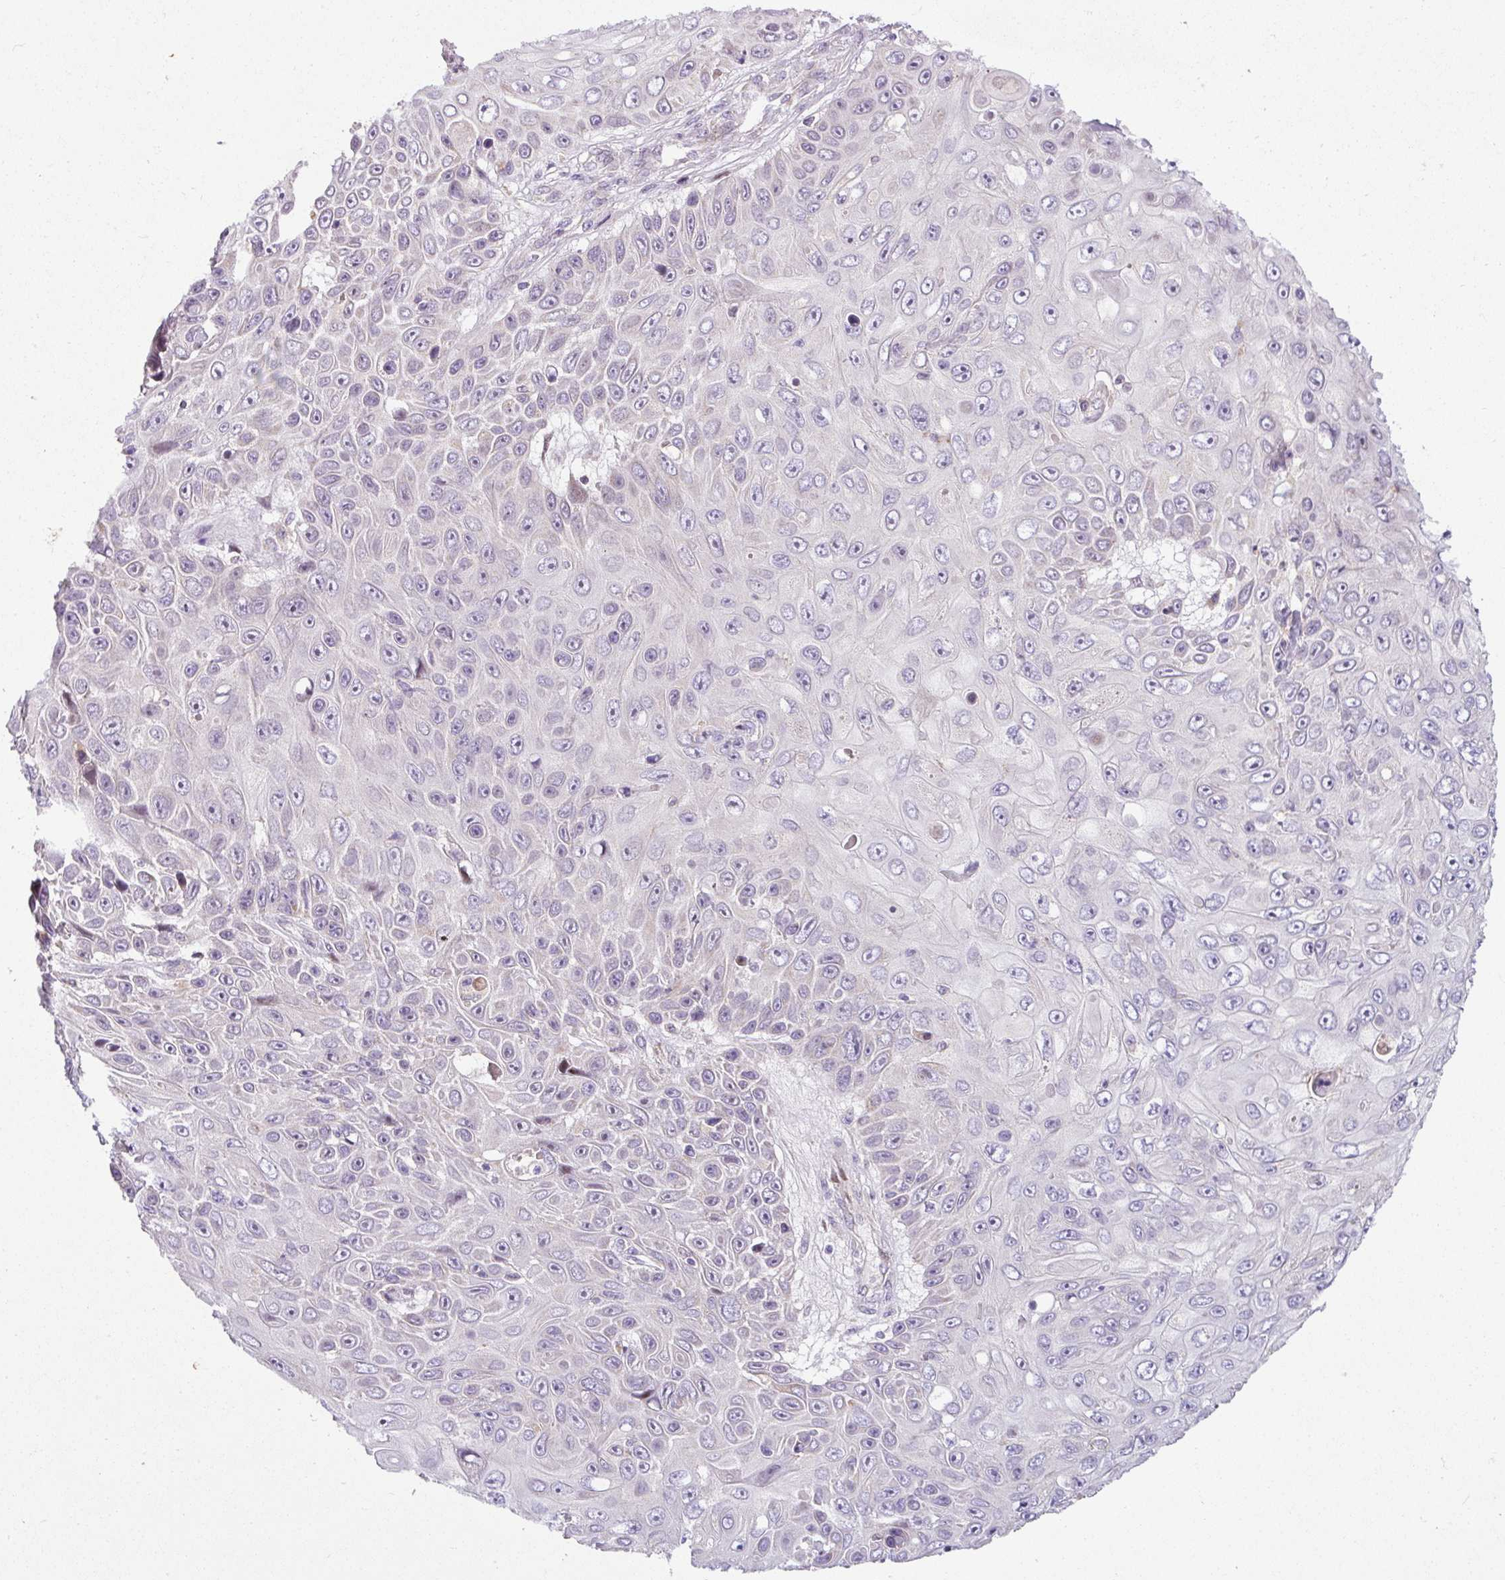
{"staining": {"intensity": "negative", "quantity": "none", "location": "none"}, "tissue": "skin cancer", "cell_type": "Tumor cells", "image_type": "cancer", "snomed": [{"axis": "morphology", "description": "Squamous cell carcinoma, NOS"}, {"axis": "topography", "description": "Skin"}], "caption": "Immunohistochemistry of human skin cancer exhibits no positivity in tumor cells. (DAB (3,3'-diaminobenzidine) immunohistochemistry, high magnification).", "gene": "SARS2", "patient": {"sex": "male", "age": 82}}